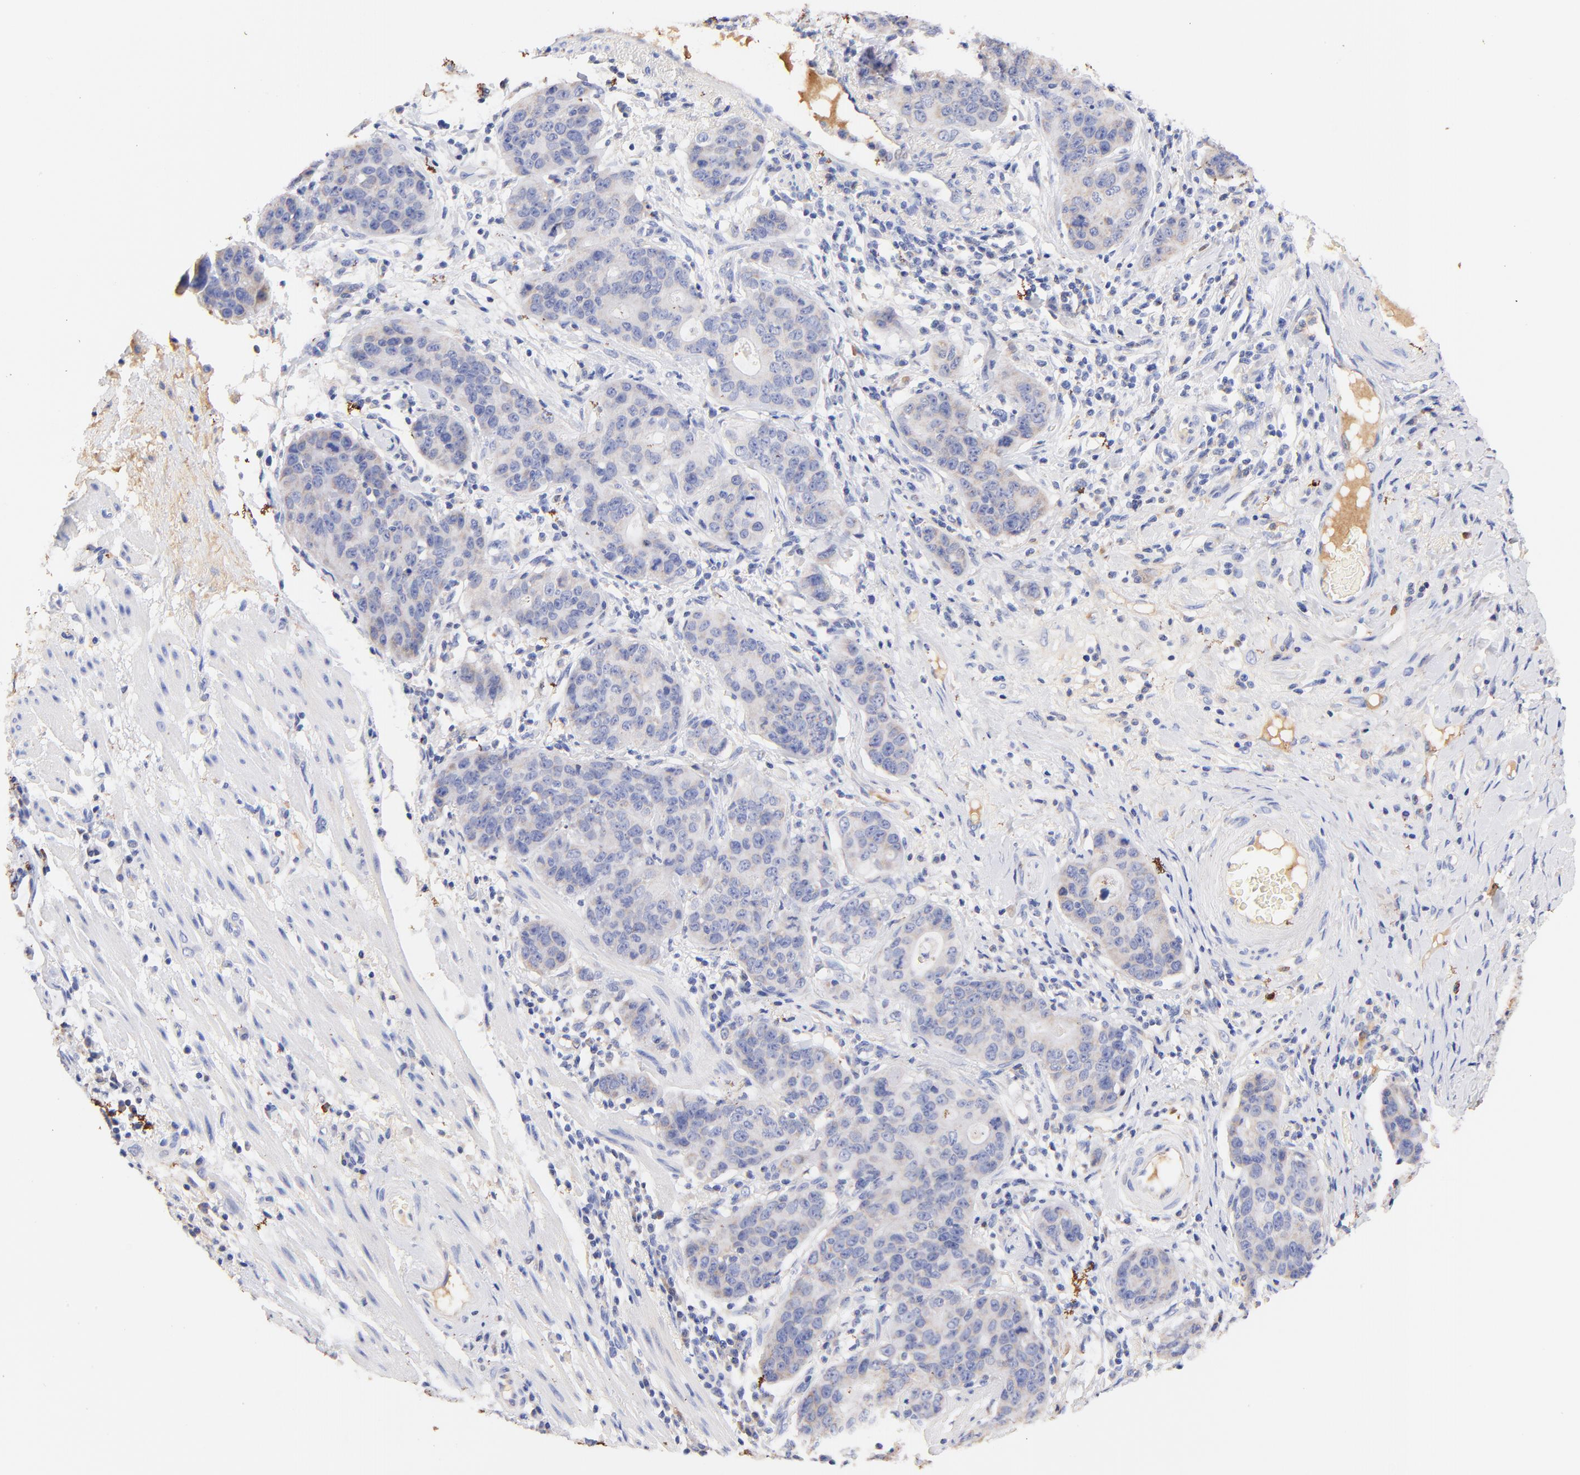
{"staining": {"intensity": "weak", "quantity": "<25%", "location": "cytoplasmic/membranous"}, "tissue": "stomach cancer", "cell_type": "Tumor cells", "image_type": "cancer", "snomed": [{"axis": "morphology", "description": "Adenocarcinoma, NOS"}, {"axis": "topography", "description": "Esophagus"}, {"axis": "topography", "description": "Stomach"}], "caption": "The image displays no significant positivity in tumor cells of adenocarcinoma (stomach).", "gene": "IGLV7-43", "patient": {"sex": "male", "age": 74}}